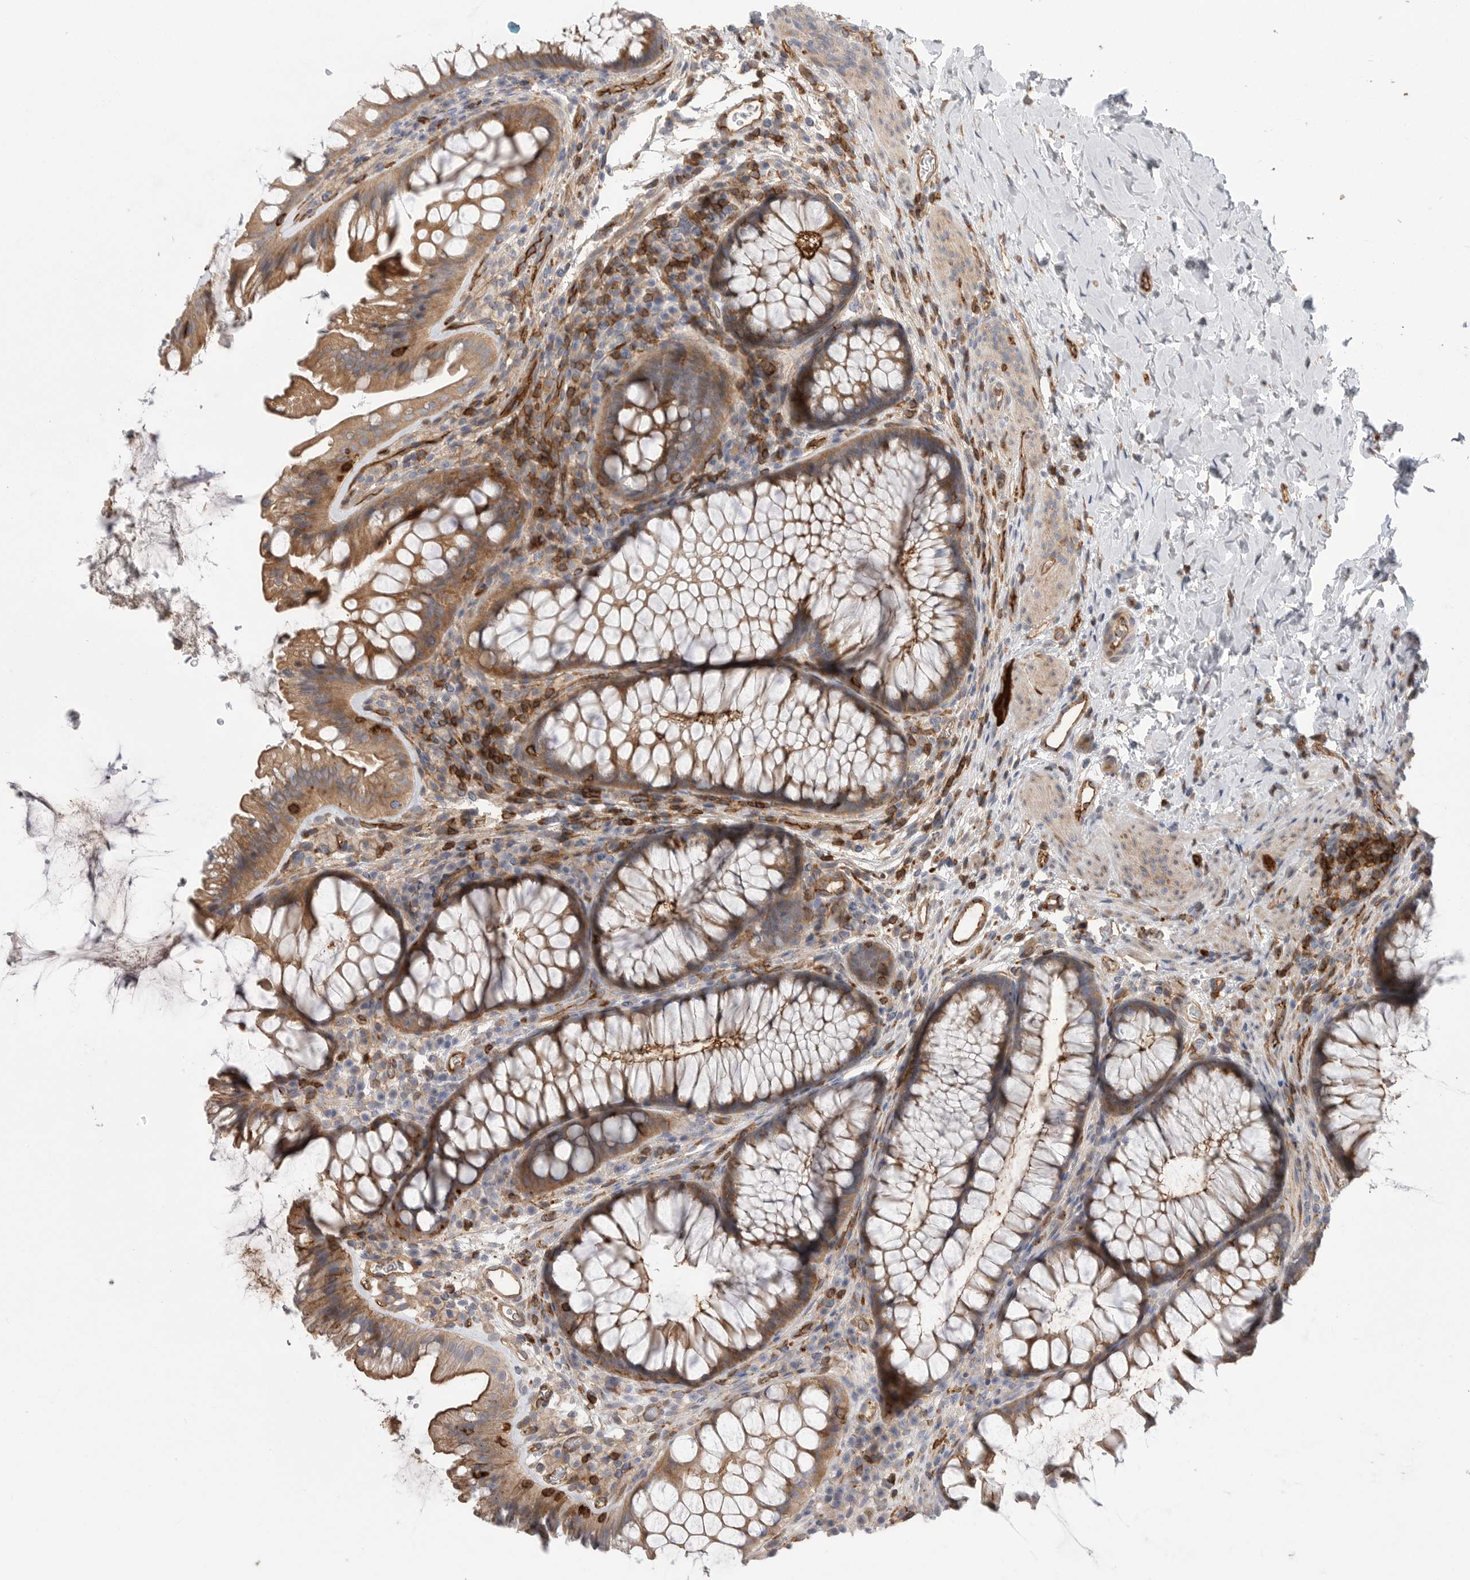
{"staining": {"intensity": "moderate", "quantity": ">75%", "location": "cytoplasmic/membranous"}, "tissue": "colon", "cell_type": "Endothelial cells", "image_type": "normal", "snomed": [{"axis": "morphology", "description": "Normal tissue, NOS"}, {"axis": "topography", "description": "Colon"}], "caption": "Immunohistochemistry (IHC) image of benign colon: human colon stained using immunohistochemistry exhibits medium levels of moderate protein expression localized specifically in the cytoplasmic/membranous of endothelial cells, appearing as a cytoplasmic/membranous brown color.", "gene": "PRKCH", "patient": {"sex": "female", "age": 62}}